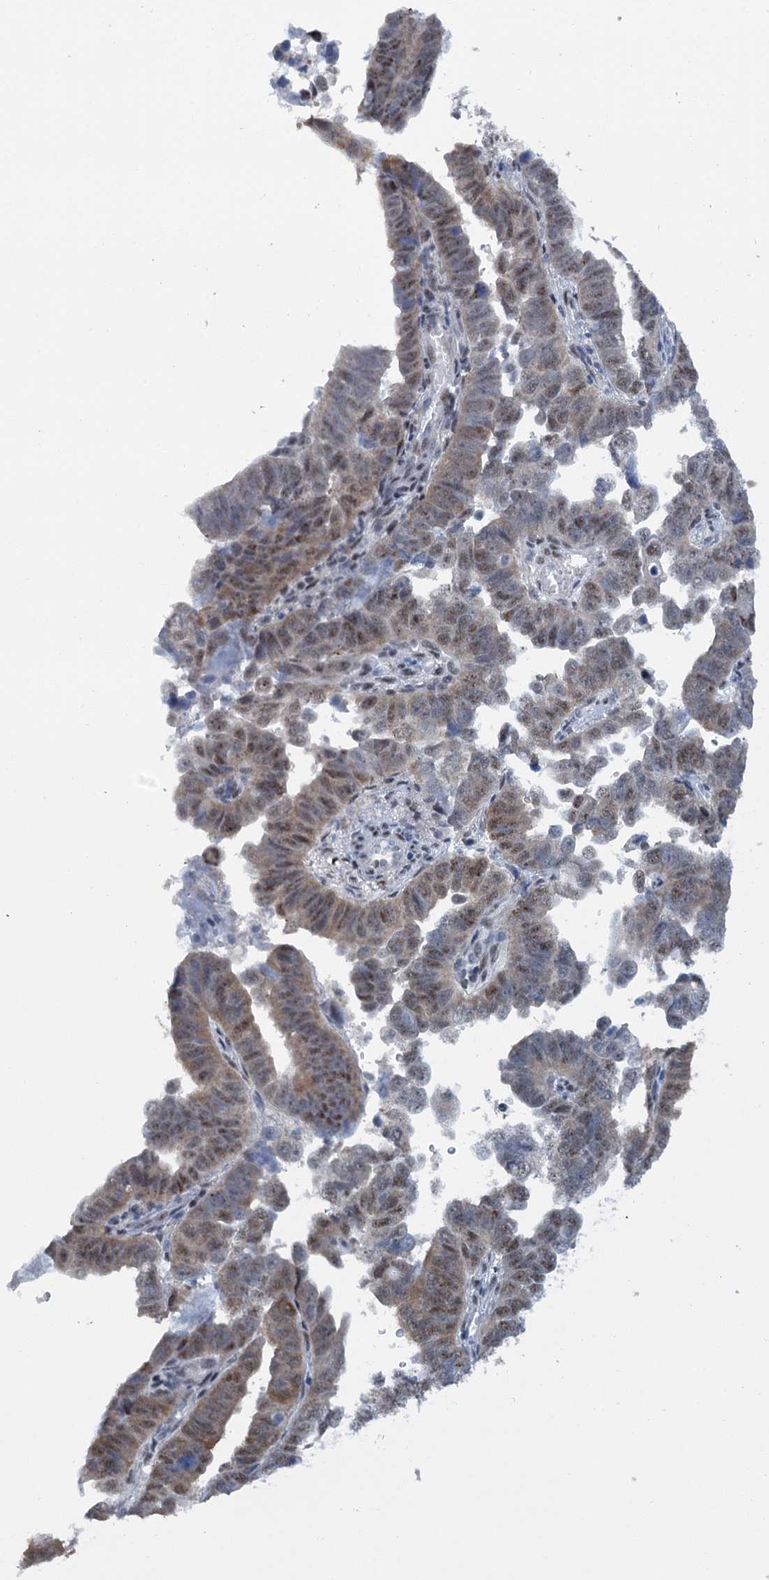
{"staining": {"intensity": "moderate", "quantity": "25%-75%", "location": "cytoplasmic/membranous,nuclear"}, "tissue": "endometrial cancer", "cell_type": "Tumor cells", "image_type": "cancer", "snomed": [{"axis": "morphology", "description": "Adenocarcinoma, NOS"}, {"axis": "topography", "description": "Endometrium"}], "caption": "Endometrial cancer (adenocarcinoma) tissue reveals moderate cytoplasmic/membranous and nuclear staining in about 25%-75% of tumor cells The staining is performed using DAB brown chromogen to label protein expression. The nuclei are counter-stained blue using hematoxylin.", "gene": "SREK1", "patient": {"sex": "female", "age": 75}}